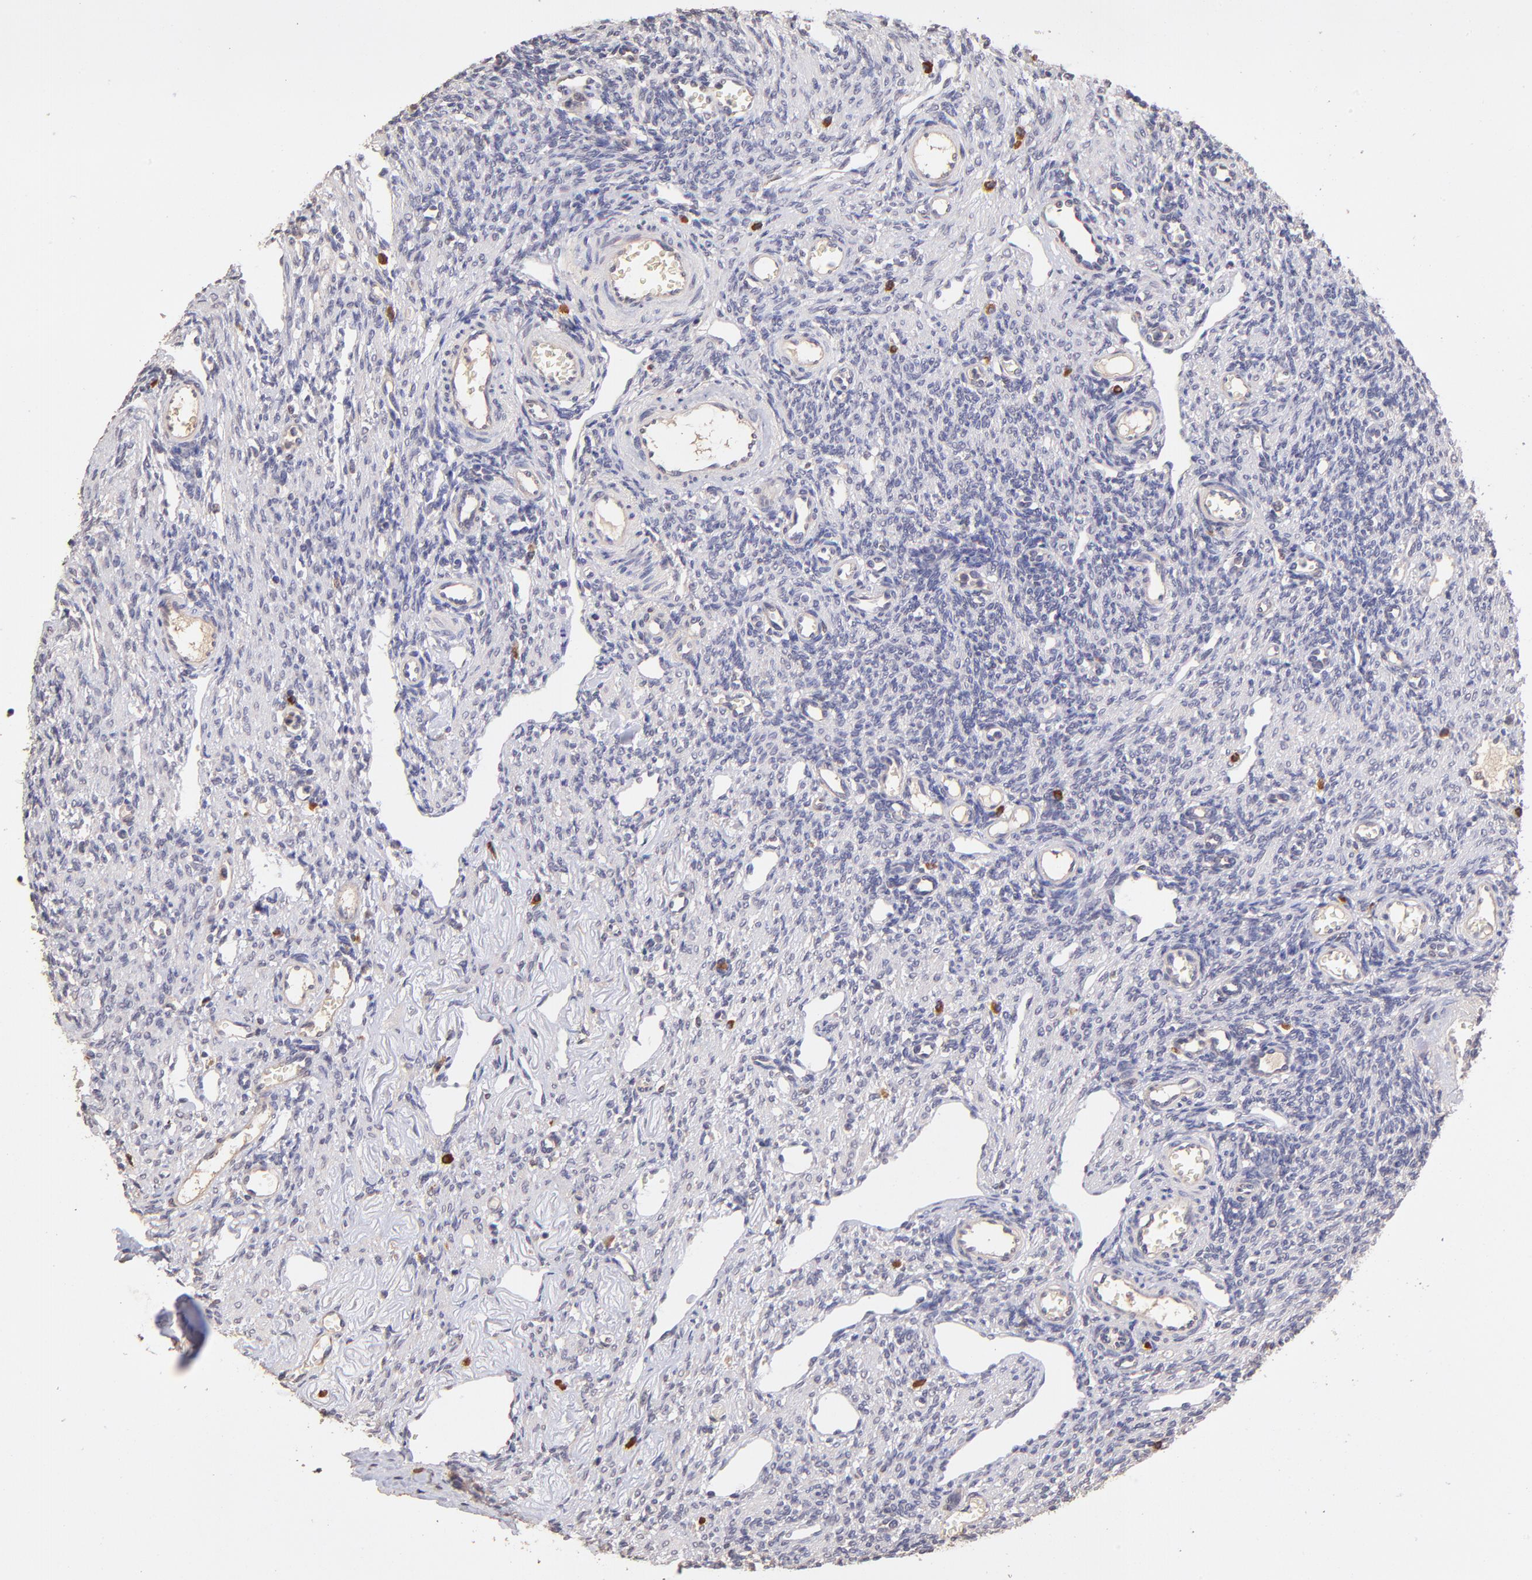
{"staining": {"intensity": "negative", "quantity": "none", "location": "none"}, "tissue": "ovary", "cell_type": "Ovarian stroma cells", "image_type": "normal", "snomed": [{"axis": "morphology", "description": "Normal tissue, NOS"}, {"axis": "topography", "description": "Ovary"}], "caption": "The histopathology image reveals no significant positivity in ovarian stroma cells of ovary.", "gene": "RNASEL", "patient": {"sex": "female", "age": 33}}